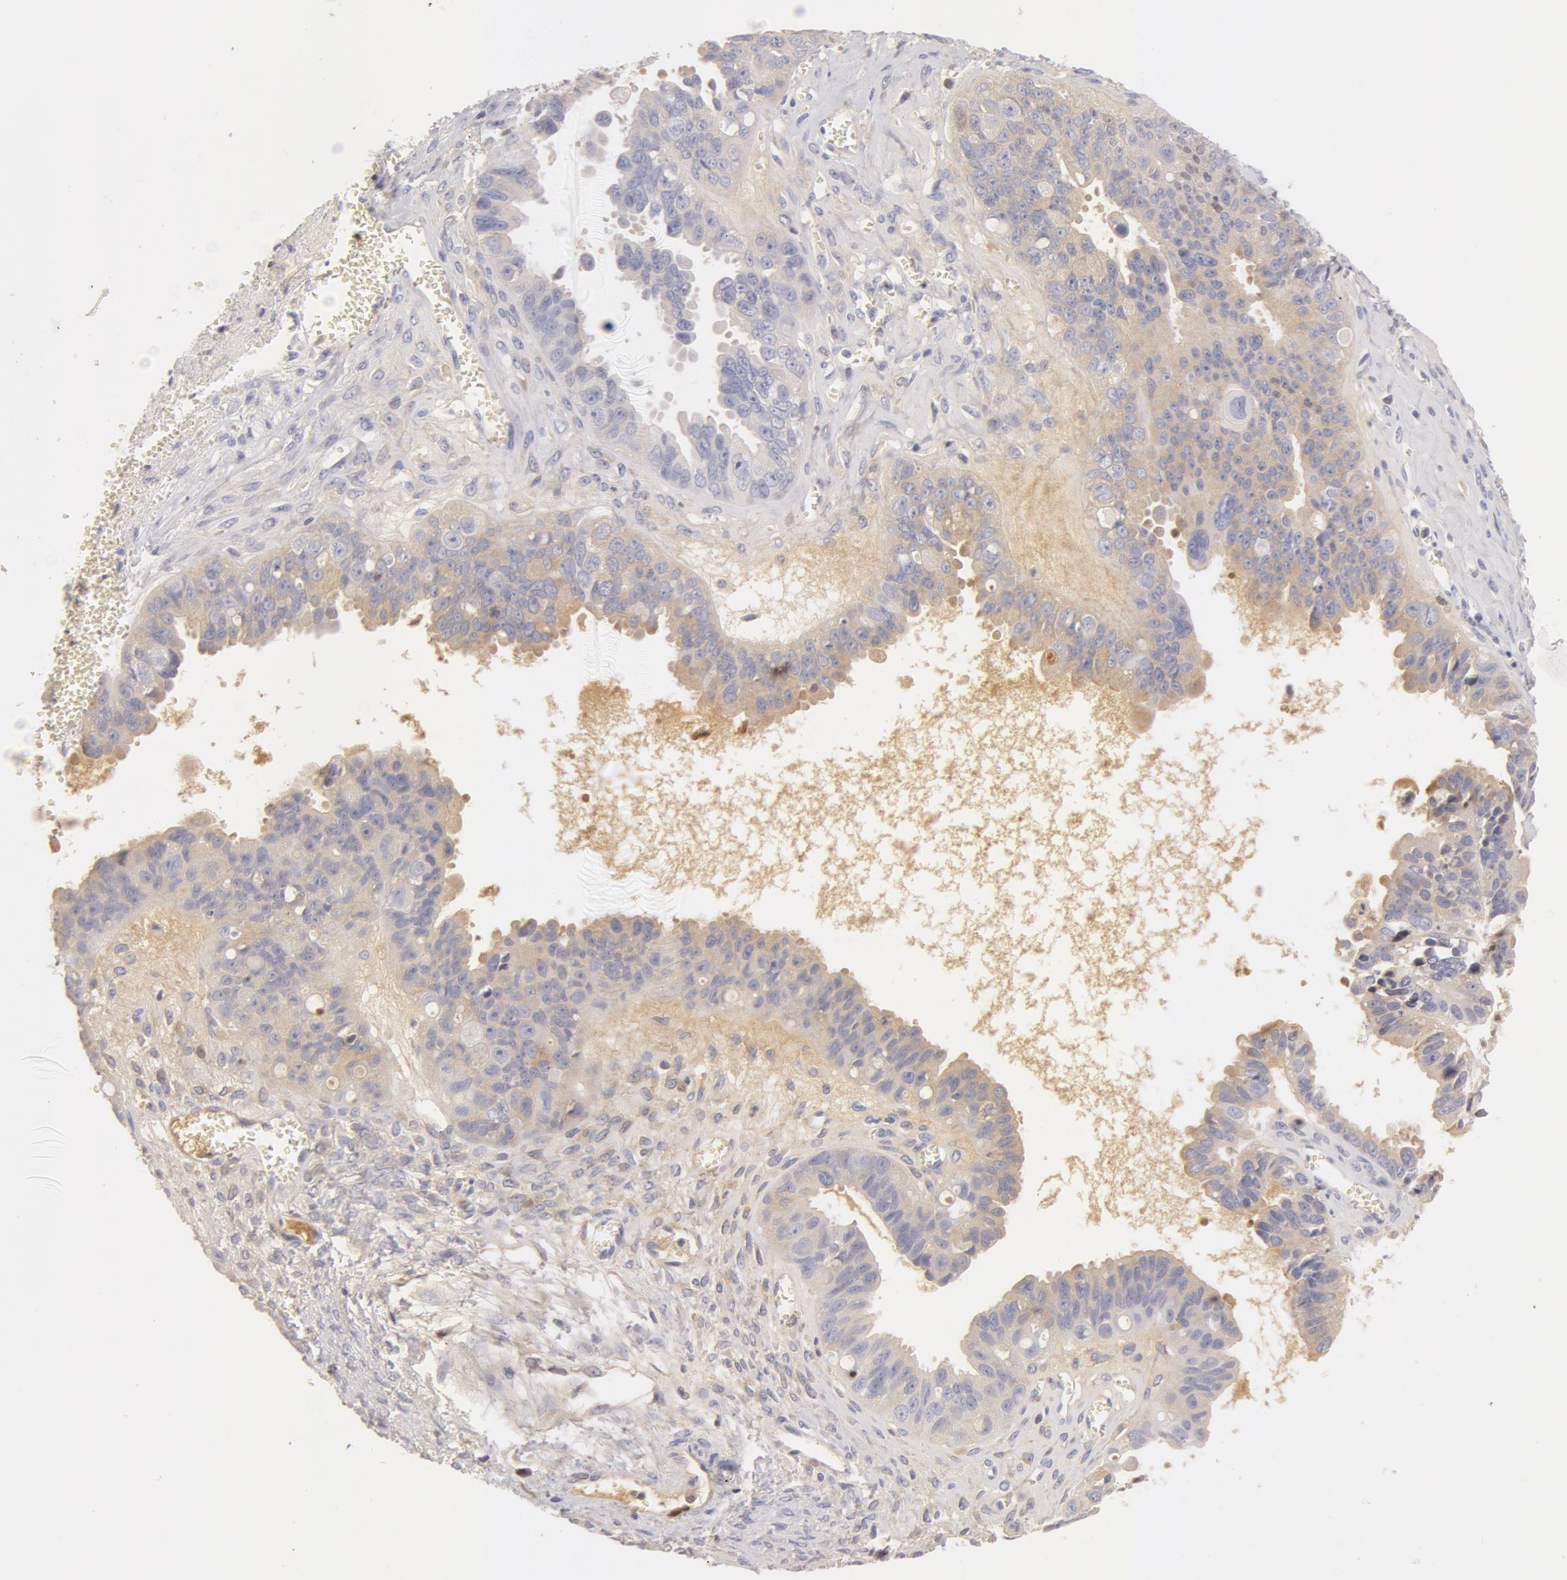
{"staining": {"intensity": "negative", "quantity": "none", "location": "none"}, "tissue": "ovarian cancer", "cell_type": "Tumor cells", "image_type": "cancer", "snomed": [{"axis": "morphology", "description": "Carcinoma, endometroid"}, {"axis": "topography", "description": "Ovary"}], "caption": "Tumor cells are negative for protein expression in human endometroid carcinoma (ovarian).", "gene": "AHSG", "patient": {"sex": "female", "age": 85}}